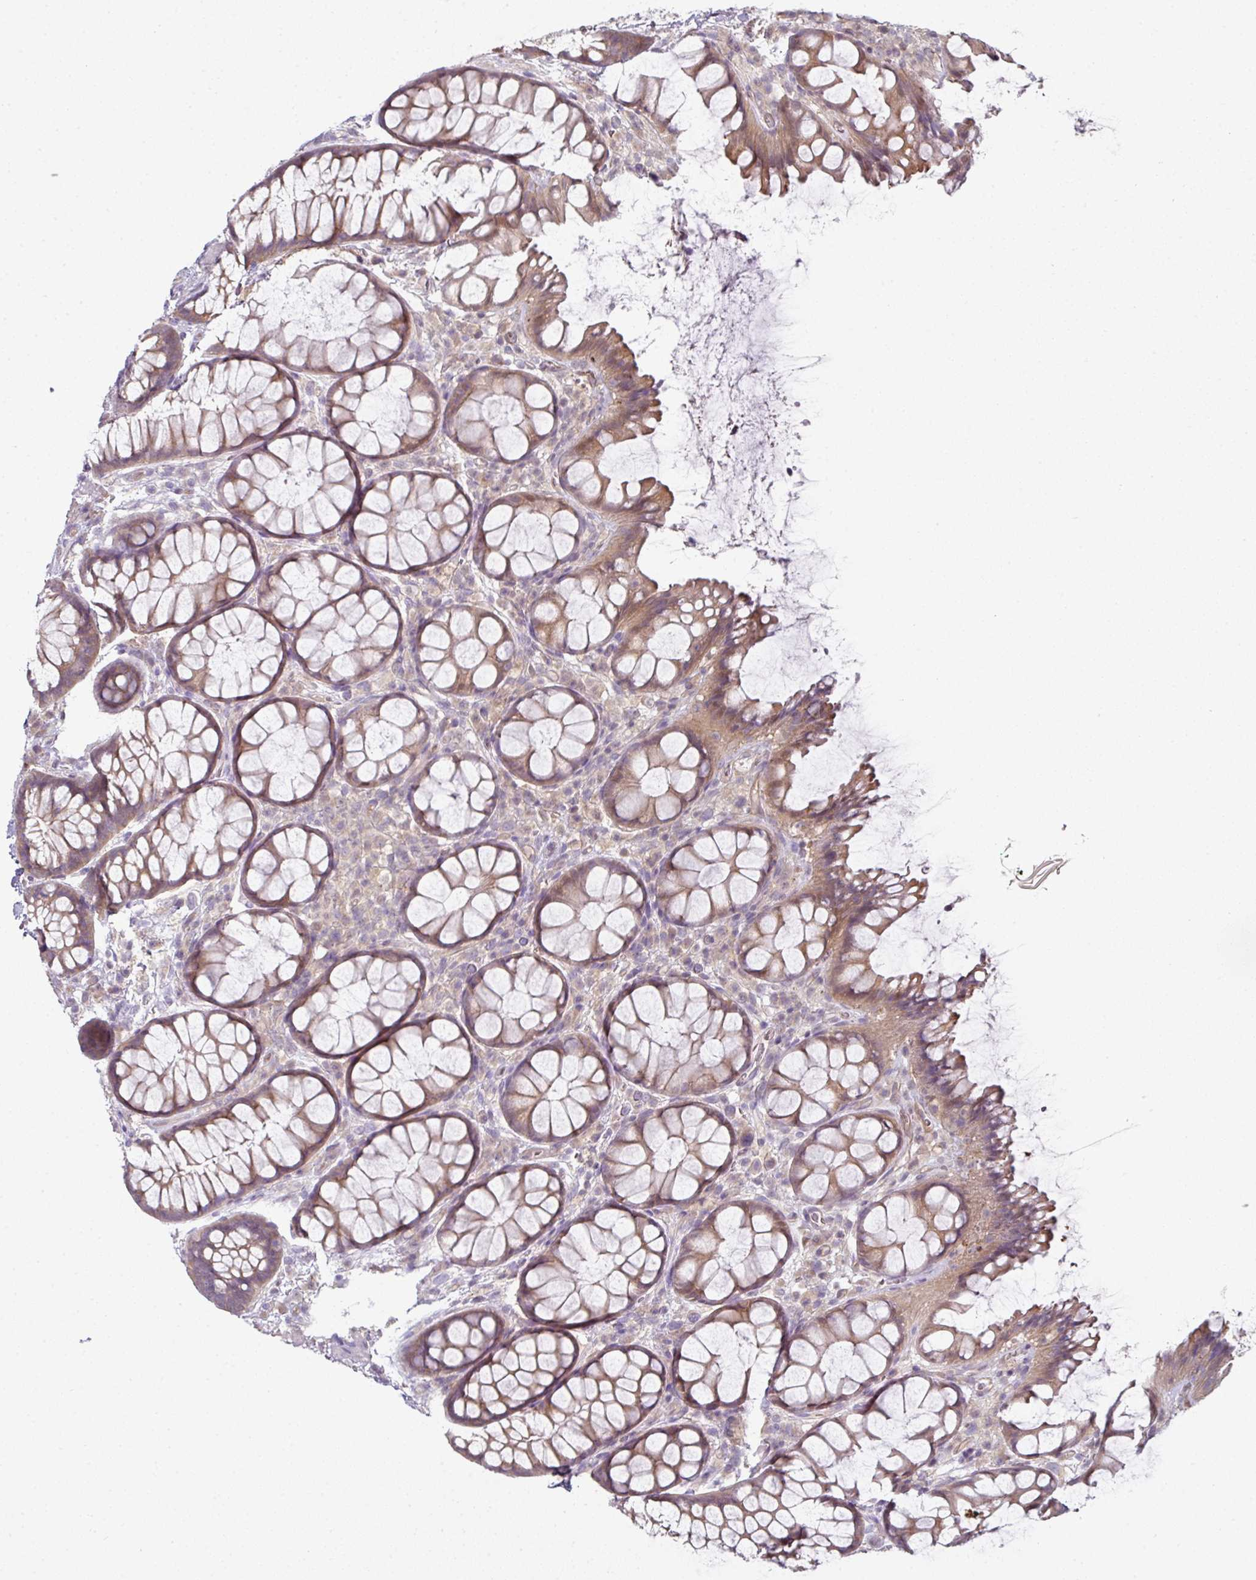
{"staining": {"intensity": "moderate", "quantity": ">75%", "location": "cytoplasmic/membranous"}, "tissue": "rectum", "cell_type": "Glandular cells", "image_type": "normal", "snomed": [{"axis": "morphology", "description": "Normal tissue, NOS"}, {"axis": "topography", "description": "Rectum"}], "caption": "Brown immunohistochemical staining in unremarkable rectum exhibits moderate cytoplasmic/membranous positivity in approximately >75% of glandular cells. (DAB (3,3'-diaminobenzidine) = brown stain, brightfield microscopy at high magnification).", "gene": "C19orf33", "patient": {"sex": "female", "age": 67}}